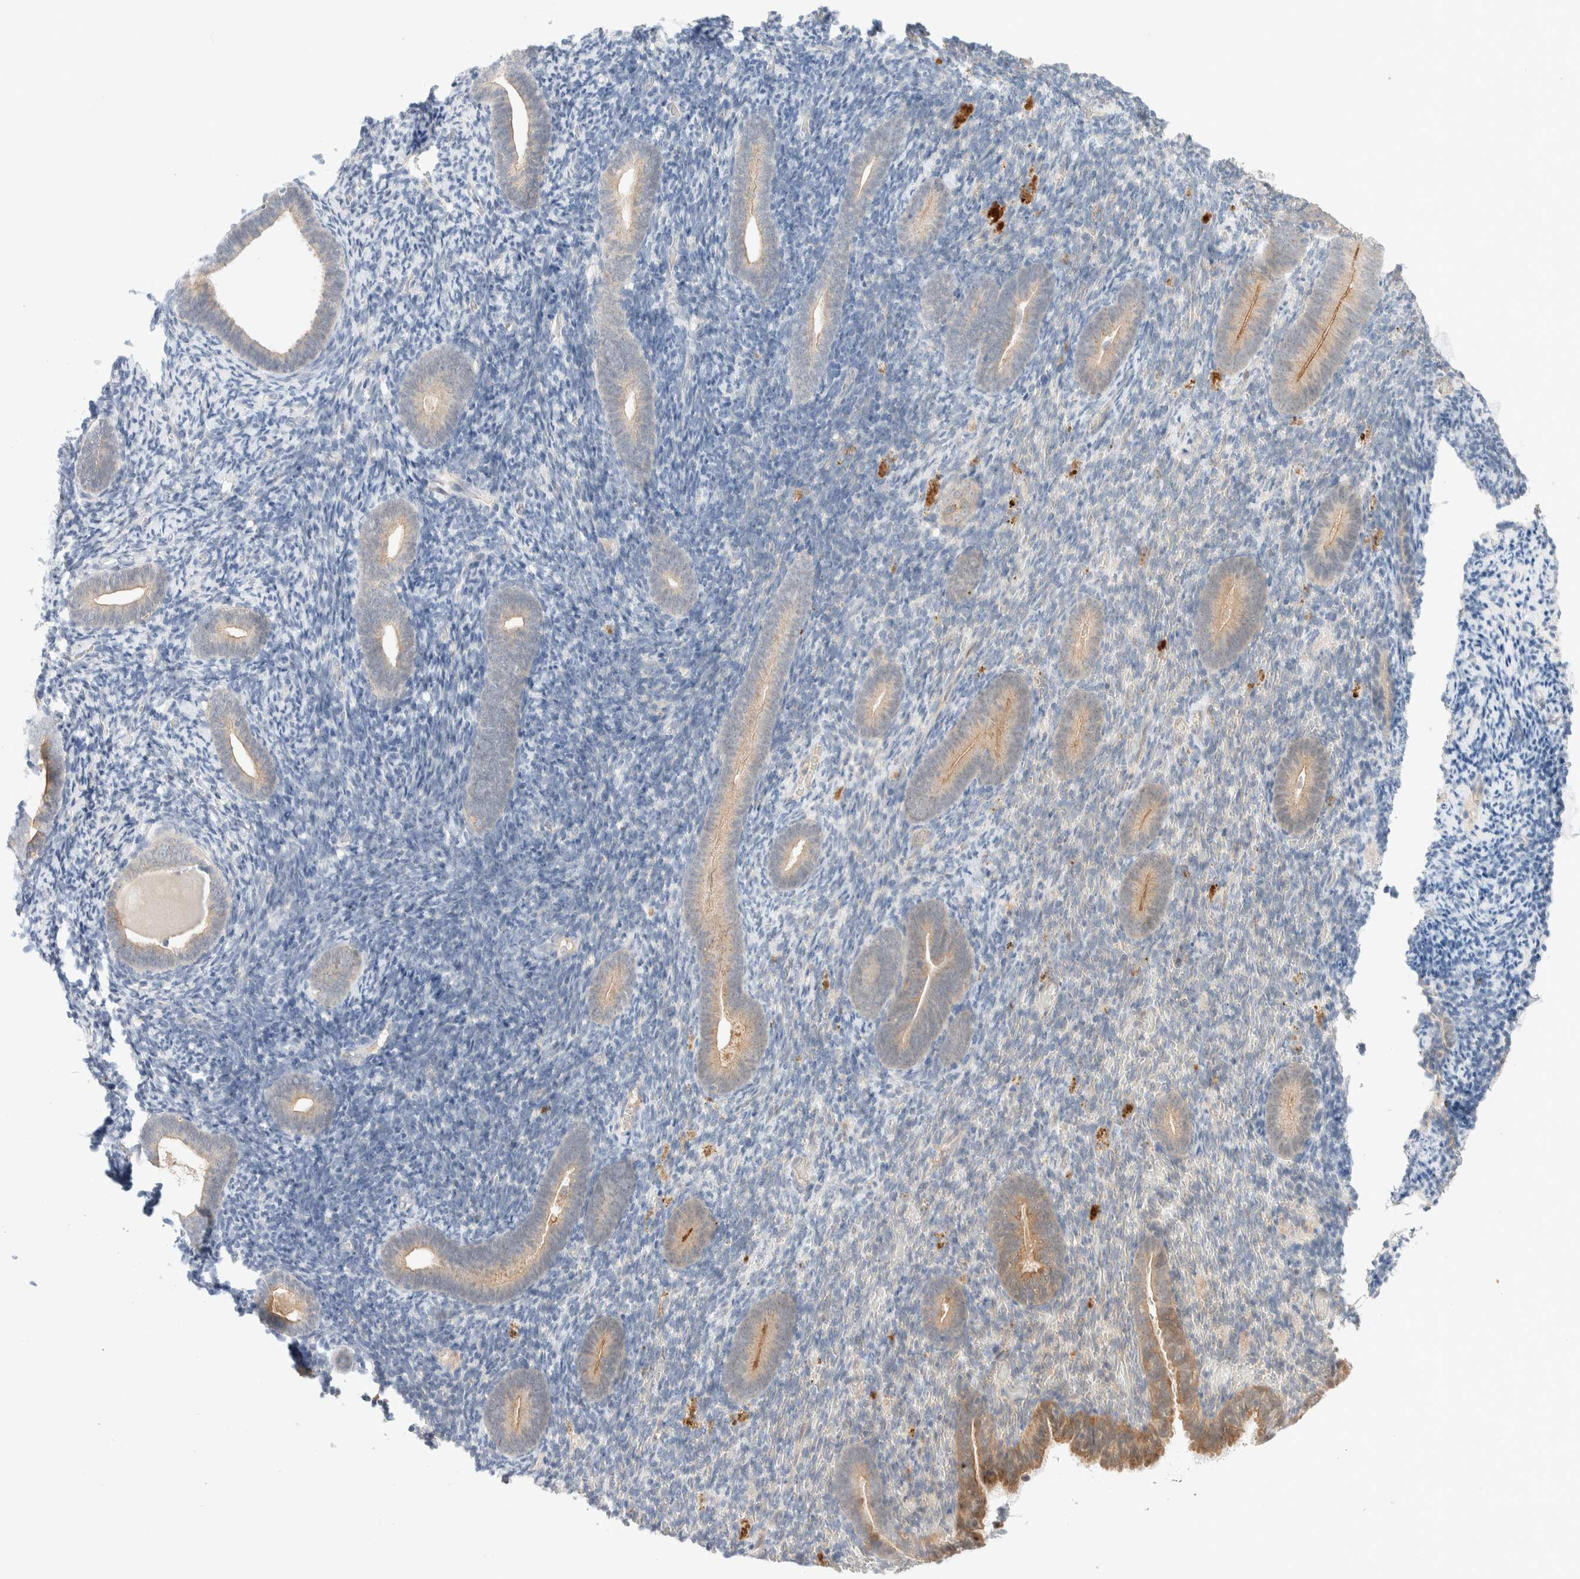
{"staining": {"intensity": "negative", "quantity": "none", "location": "none"}, "tissue": "endometrium", "cell_type": "Cells in endometrial stroma", "image_type": "normal", "snomed": [{"axis": "morphology", "description": "Normal tissue, NOS"}, {"axis": "topography", "description": "Endometrium"}], "caption": "Immunohistochemistry (IHC) photomicrograph of normal endometrium stained for a protein (brown), which exhibits no positivity in cells in endometrial stroma.", "gene": "CHKA", "patient": {"sex": "female", "age": 51}}